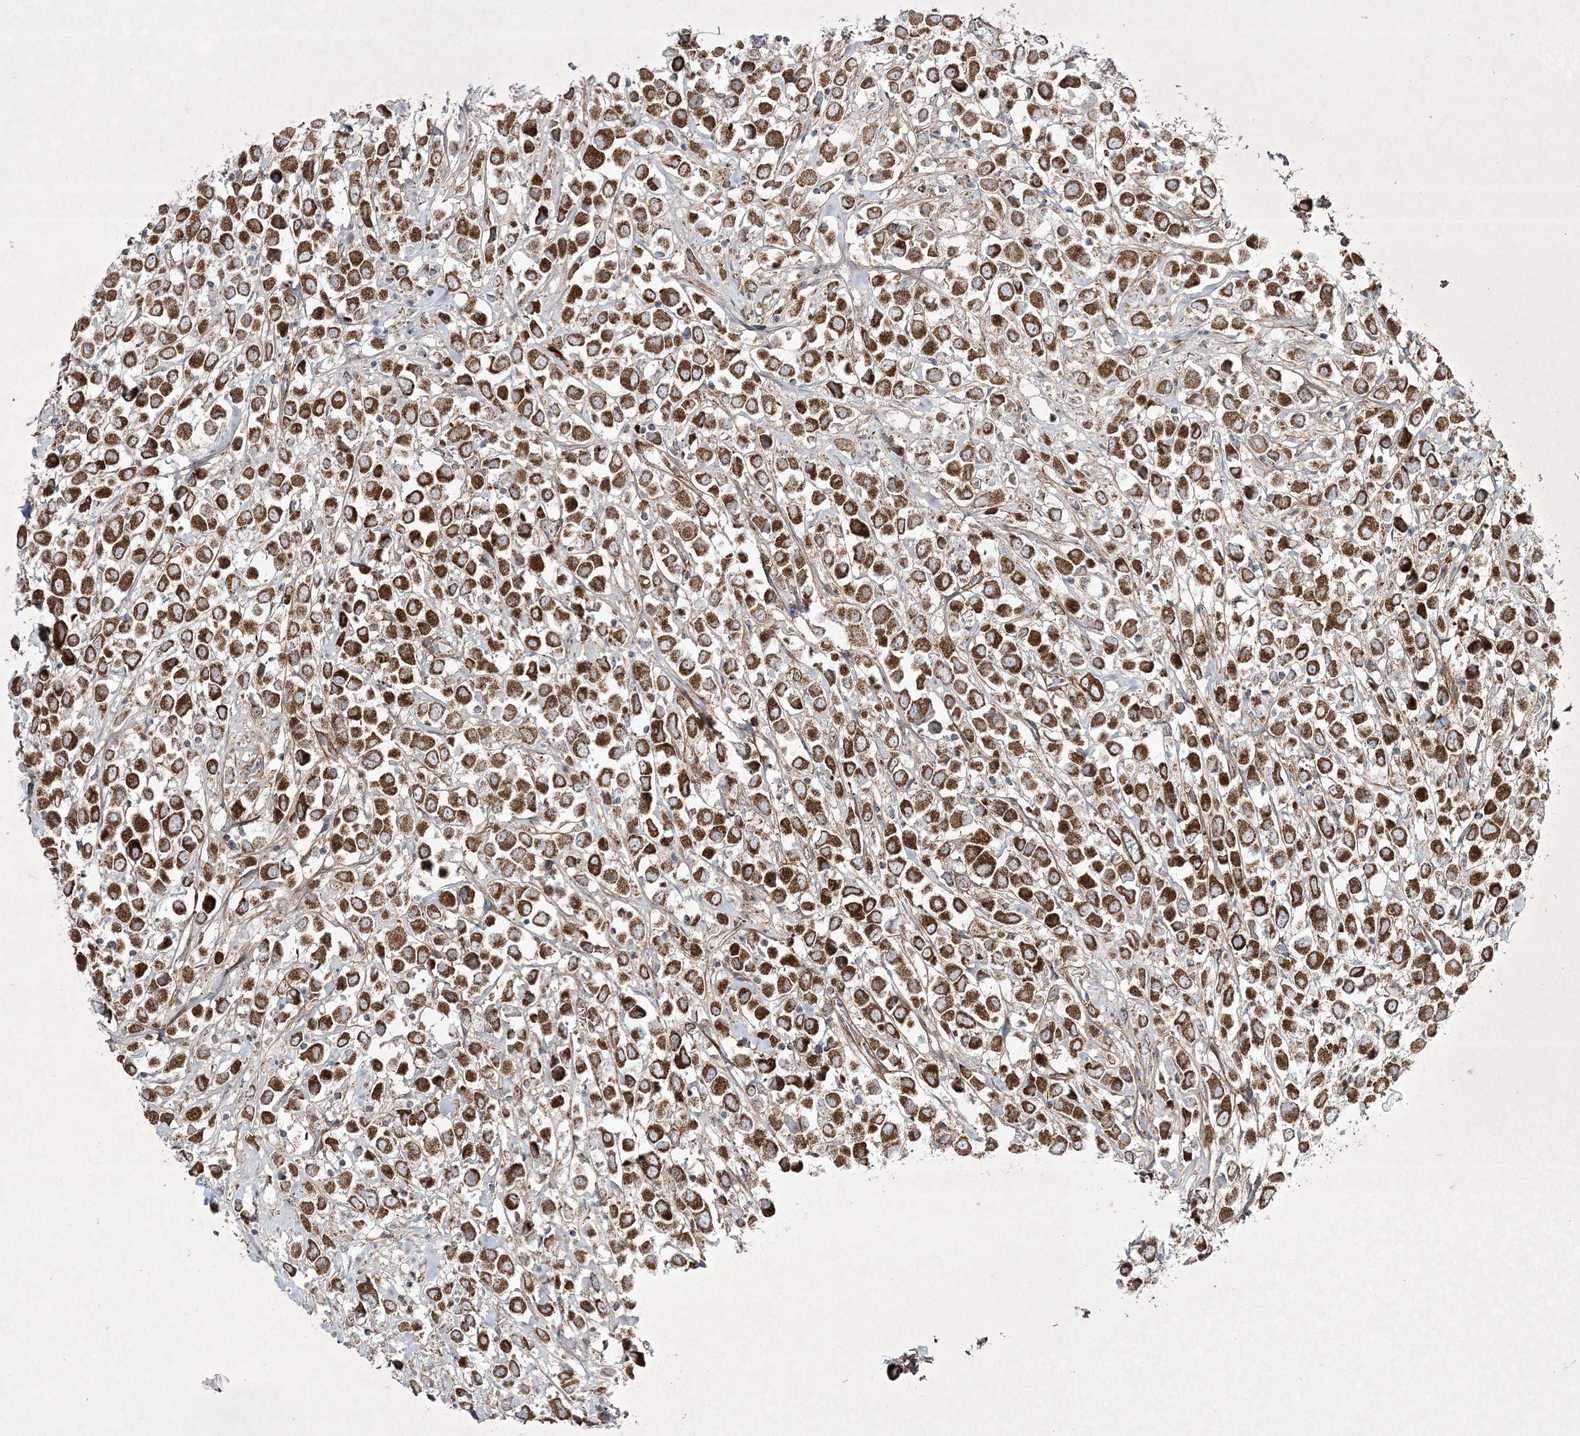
{"staining": {"intensity": "strong", "quantity": ">75%", "location": "cytoplasmic/membranous"}, "tissue": "breast cancer", "cell_type": "Tumor cells", "image_type": "cancer", "snomed": [{"axis": "morphology", "description": "Duct carcinoma"}, {"axis": "topography", "description": "Breast"}], "caption": "Tumor cells show high levels of strong cytoplasmic/membranous staining in about >75% of cells in human intraductal carcinoma (breast).", "gene": "RICTOR", "patient": {"sex": "female", "age": 61}}